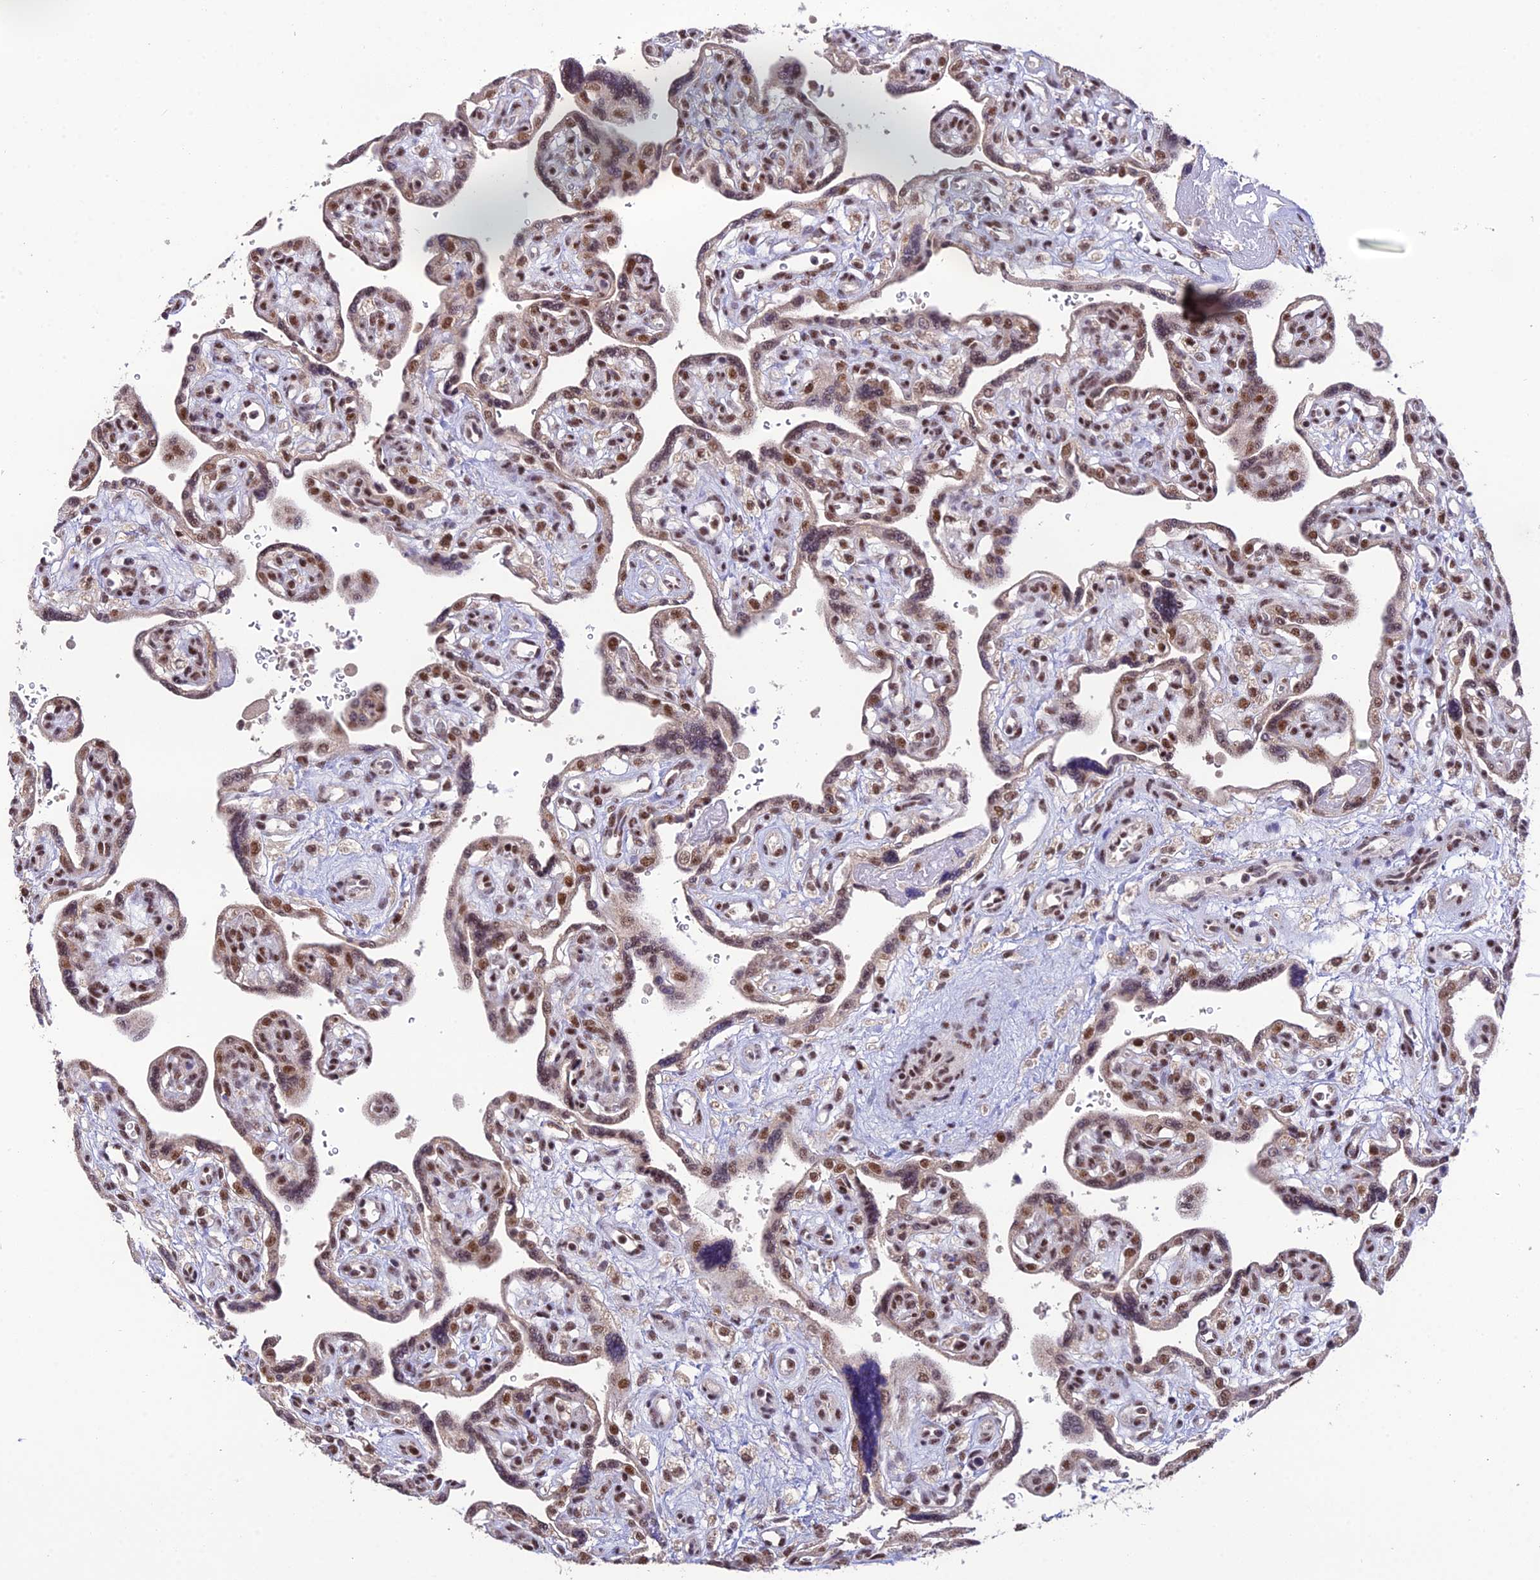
{"staining": {"intensity": "moderate", "quantity": "25%-75%", "location": "nuclear"}, "tissue": "placenta", "cell_type": "Trophoblastic cells", "image_type": "normal", "snomed": [{"axis": "morphology", "description": "Normal tissue, NOS"}, {"axis": "topography", "description": "Placenta"}], "caption": "The histopathology image shows staining of normal placenta, revealing moderate nuclear protein expression (brown color) within trophoblastic cells.", "gene": "THOC7", "patient": {"sex": "female", "age": 39}}